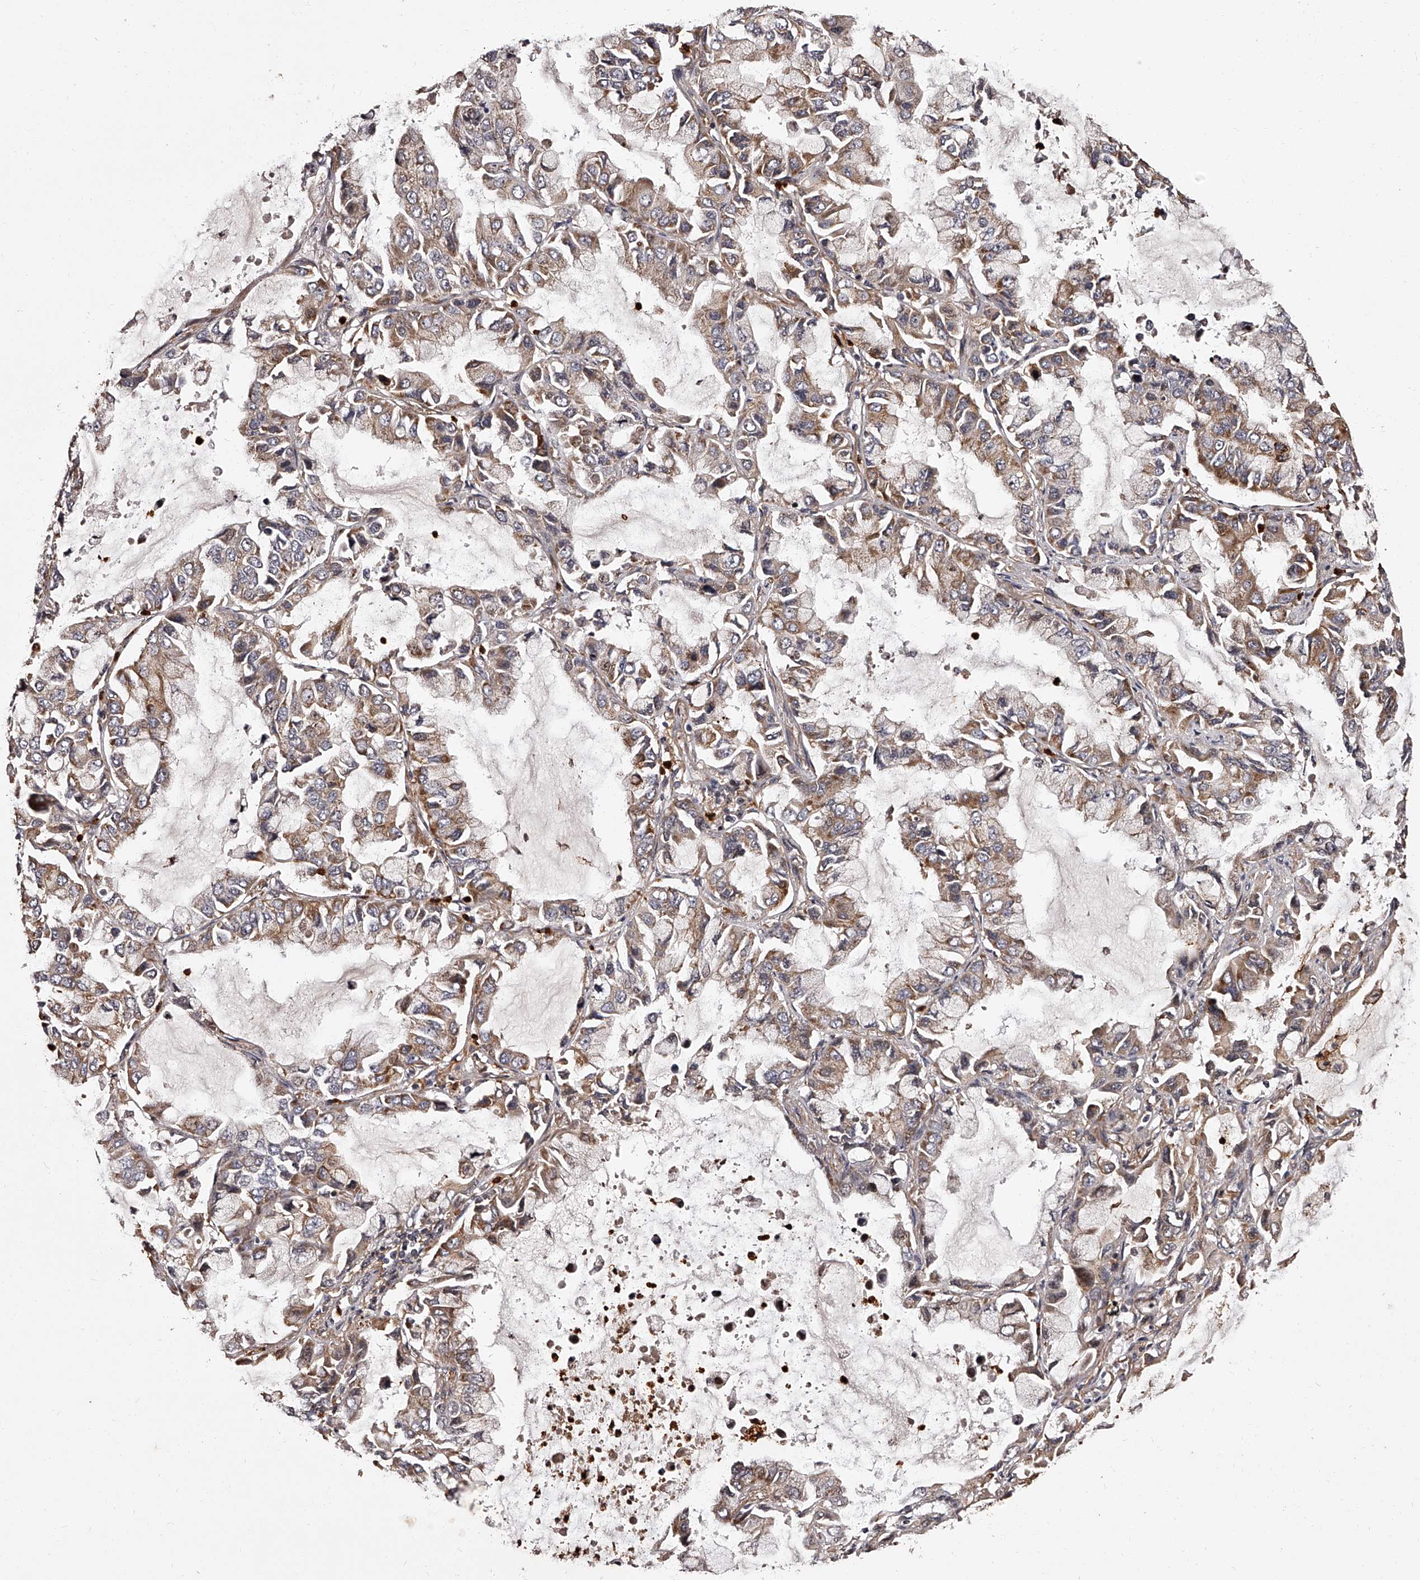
{"staining": {"intensity": "moderate", "quantity": "25%-75%", "location": "cytoplasmic/membranous"}, "tissue": "lung cancer", "cell_type": "Tumor cells", "image_type": "cancer", "snomed": [{"axis": "morphology", "description": "Adenocarcinoma, NOS"}, {"axis": "topography", "description": "Lung"}], "caption": "Lung adenocarcinoma tissue demonstrates moderate cytoplasmic/membranous staining in about 25%-75% of tumor cells", "gene": "RSC1A1", "patient": {"sex": "male", "age": 64}}